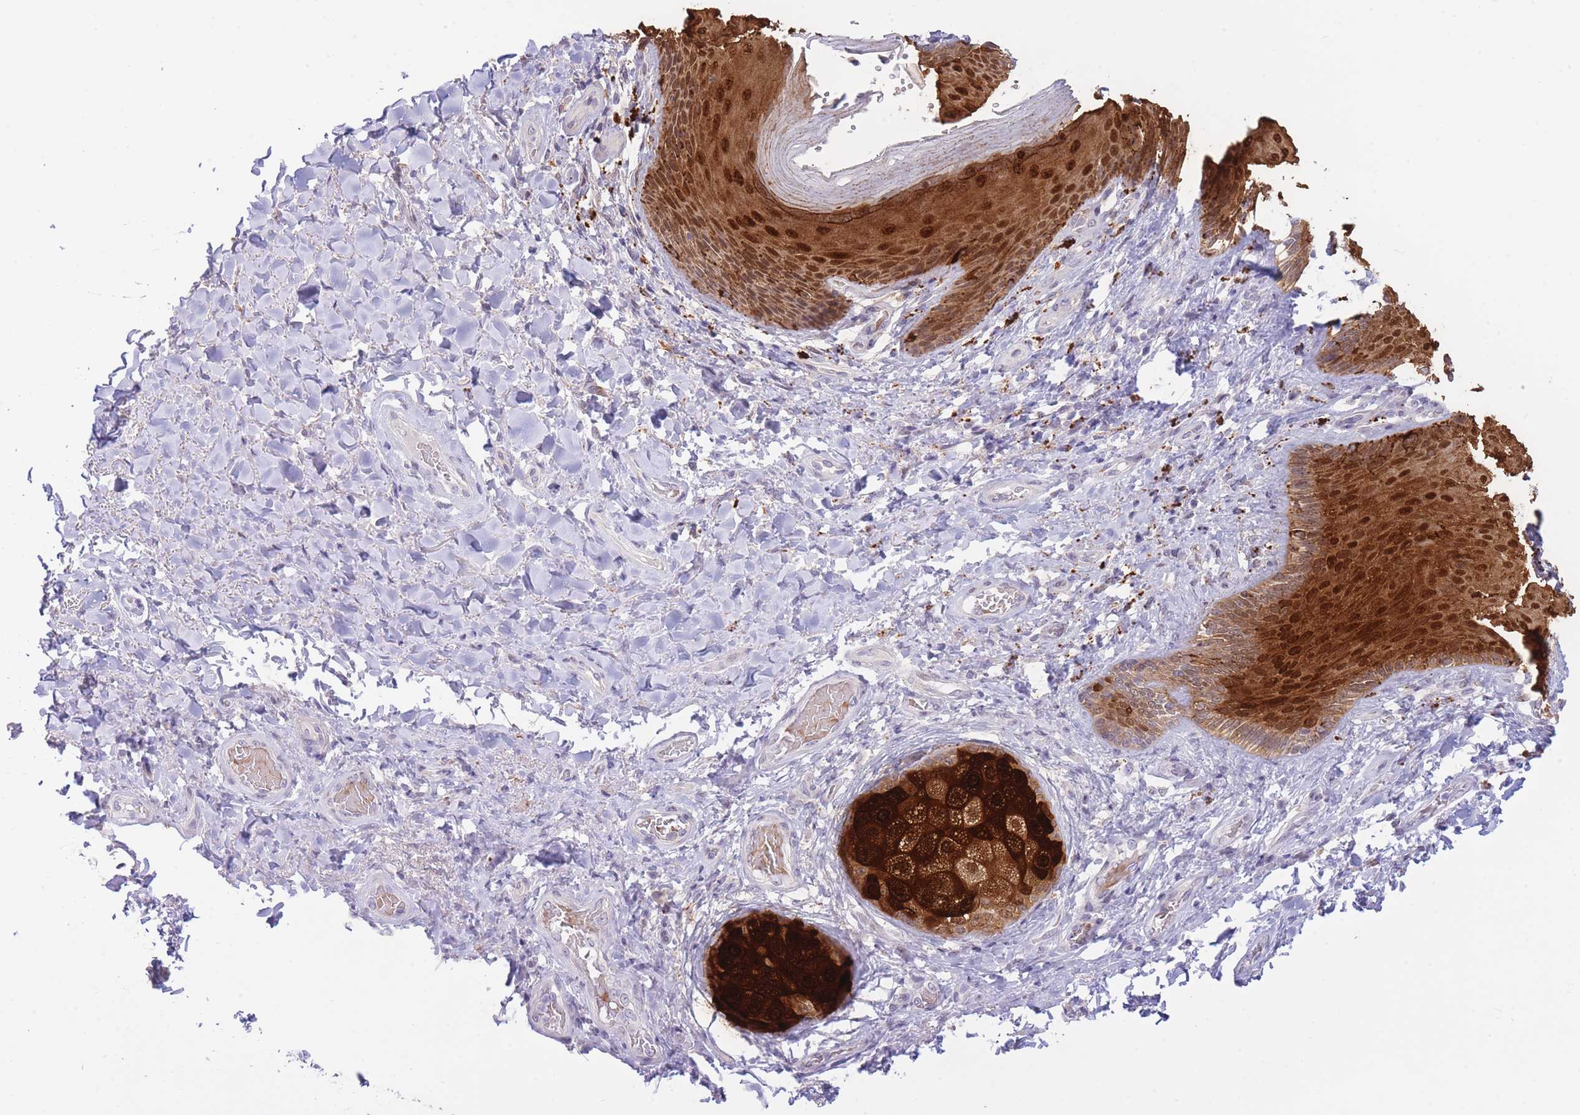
{"staining": {"intensity": "moderate", "quantity": ">75%", "location": "cytoplasmic/membranous,nuclear"}, "tissue": "skin", "cell_type": "Epidermal cells", "image_type": "normal", "snomed": [{"axis": "morphology", "description": "Normal tissue, NOS"}, {"axis": "topography", "description": "Anal"}], "caption": "Immunohistochemistry staining of unremarkable skin, which demonstrates medium levels of moderate cytoplasmic/membranous,nuclear staining in approximately >75% of epidermal cells indicating moderate cytoplasmic/membranous,nuclear protein expression. The staining was performed using DAB (brown) for protein detection and nuclei were counterstained in hematoxylin (blue).", "gene": "FBXO46", "patient": {"sex": "female", "age": 89}}